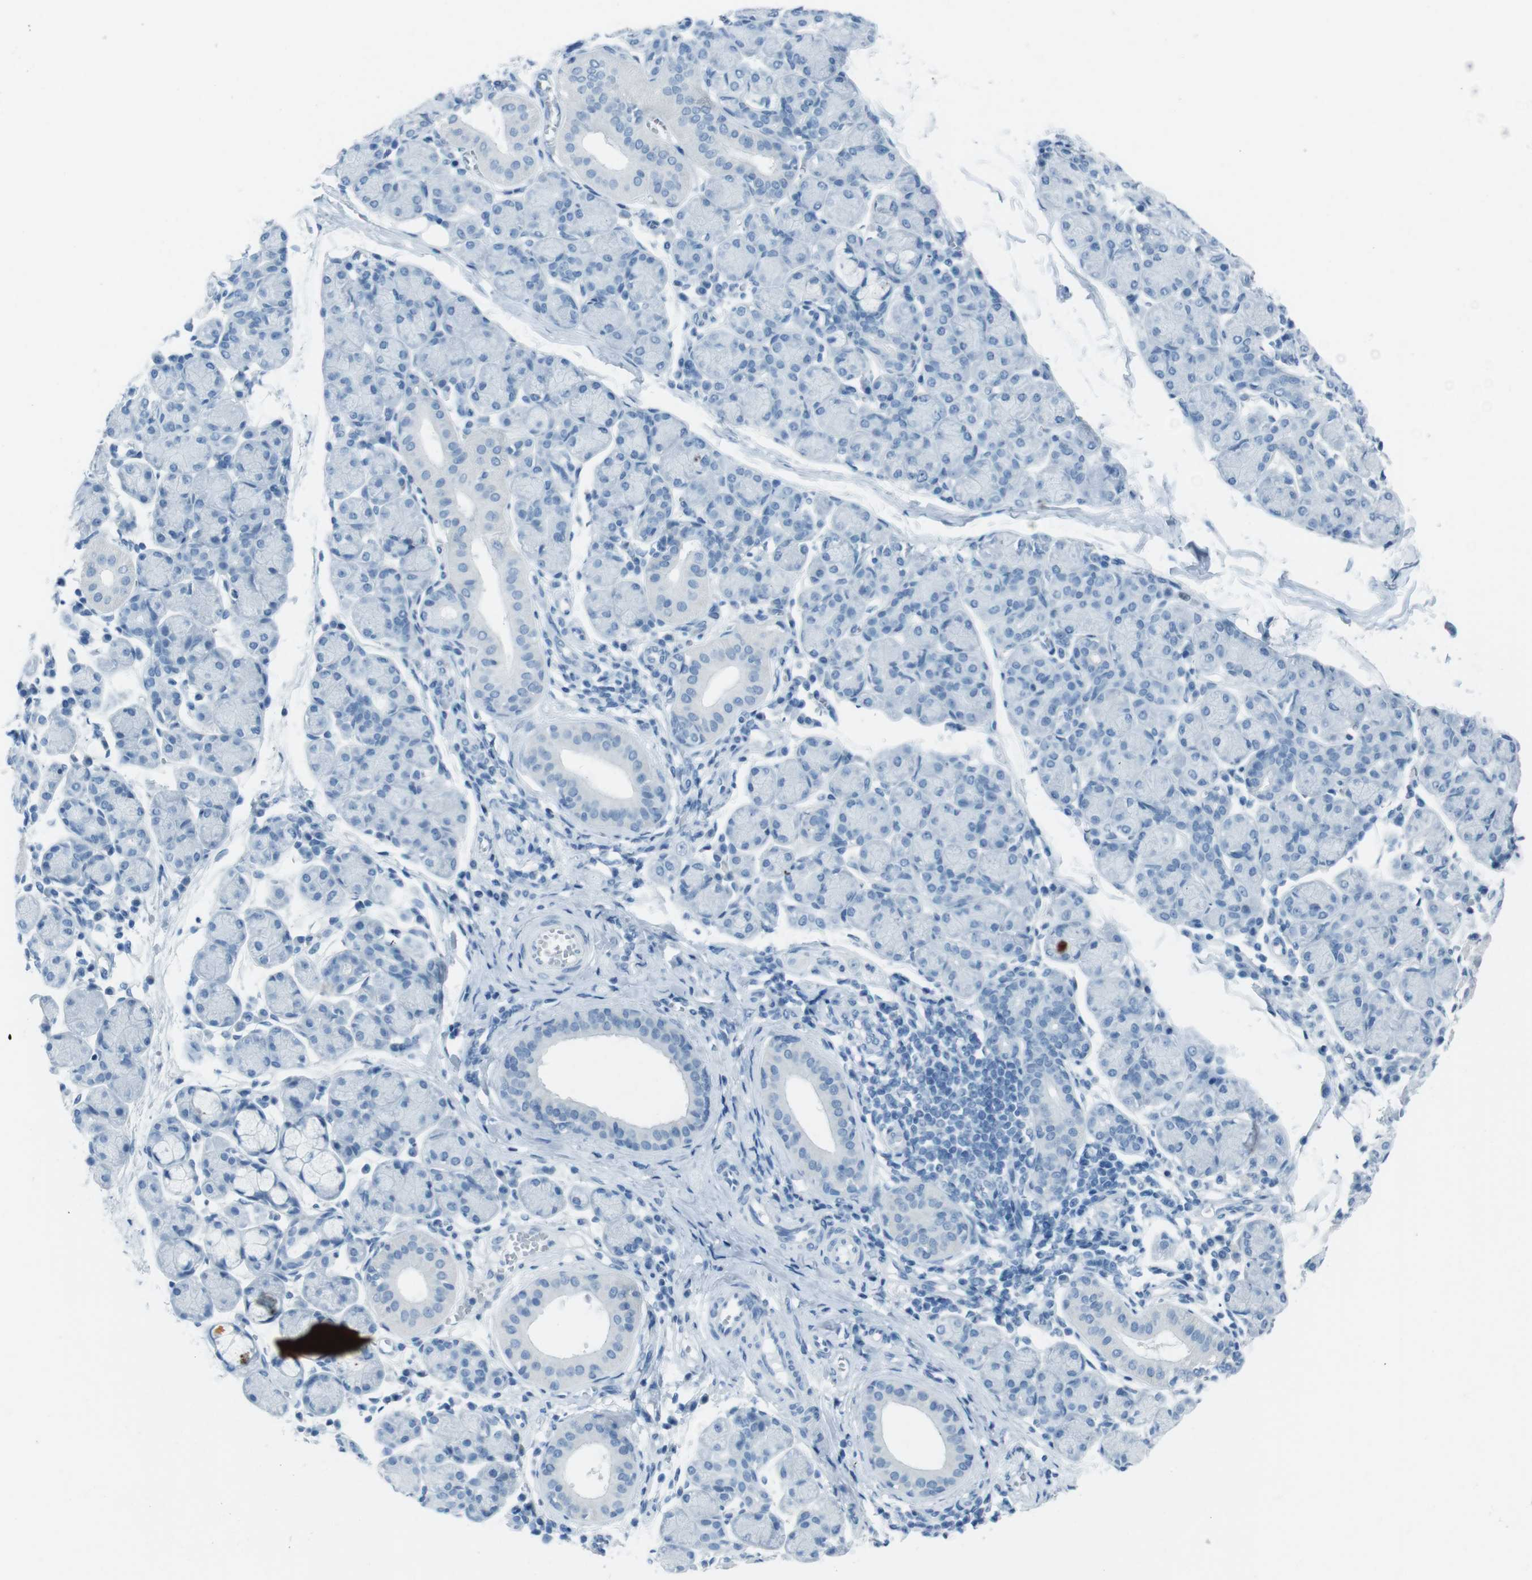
{"staining": {"intensity": "negative", "quantity": "none", "location": "none"}, "tissue": "salivary gland", "cell_type": "Glandular cells", "image_type": "normal", "snomed": [{"axis": "morphology", "description": "Normal tissue, NOS"}, {"axis": "morphology", "description": "Inflammation, NOS"}, {"axis": "topography", "description": "Lymph node"}, {"axis": "topography", "description": "Salivary gland"}], "caption": "This is a micrograph of immunohistochemistry (IHC) staining of normal salivary gland, which shows no expression in glandular cells. (Stains: DAB (3,3'-diaminobenzidine) IHC with hematoxylin counter stain, Microscopy: brightfield microscopy at high magnification).", "gene": "TMEM207", "patient": {"sex": "male", "age": 3}}